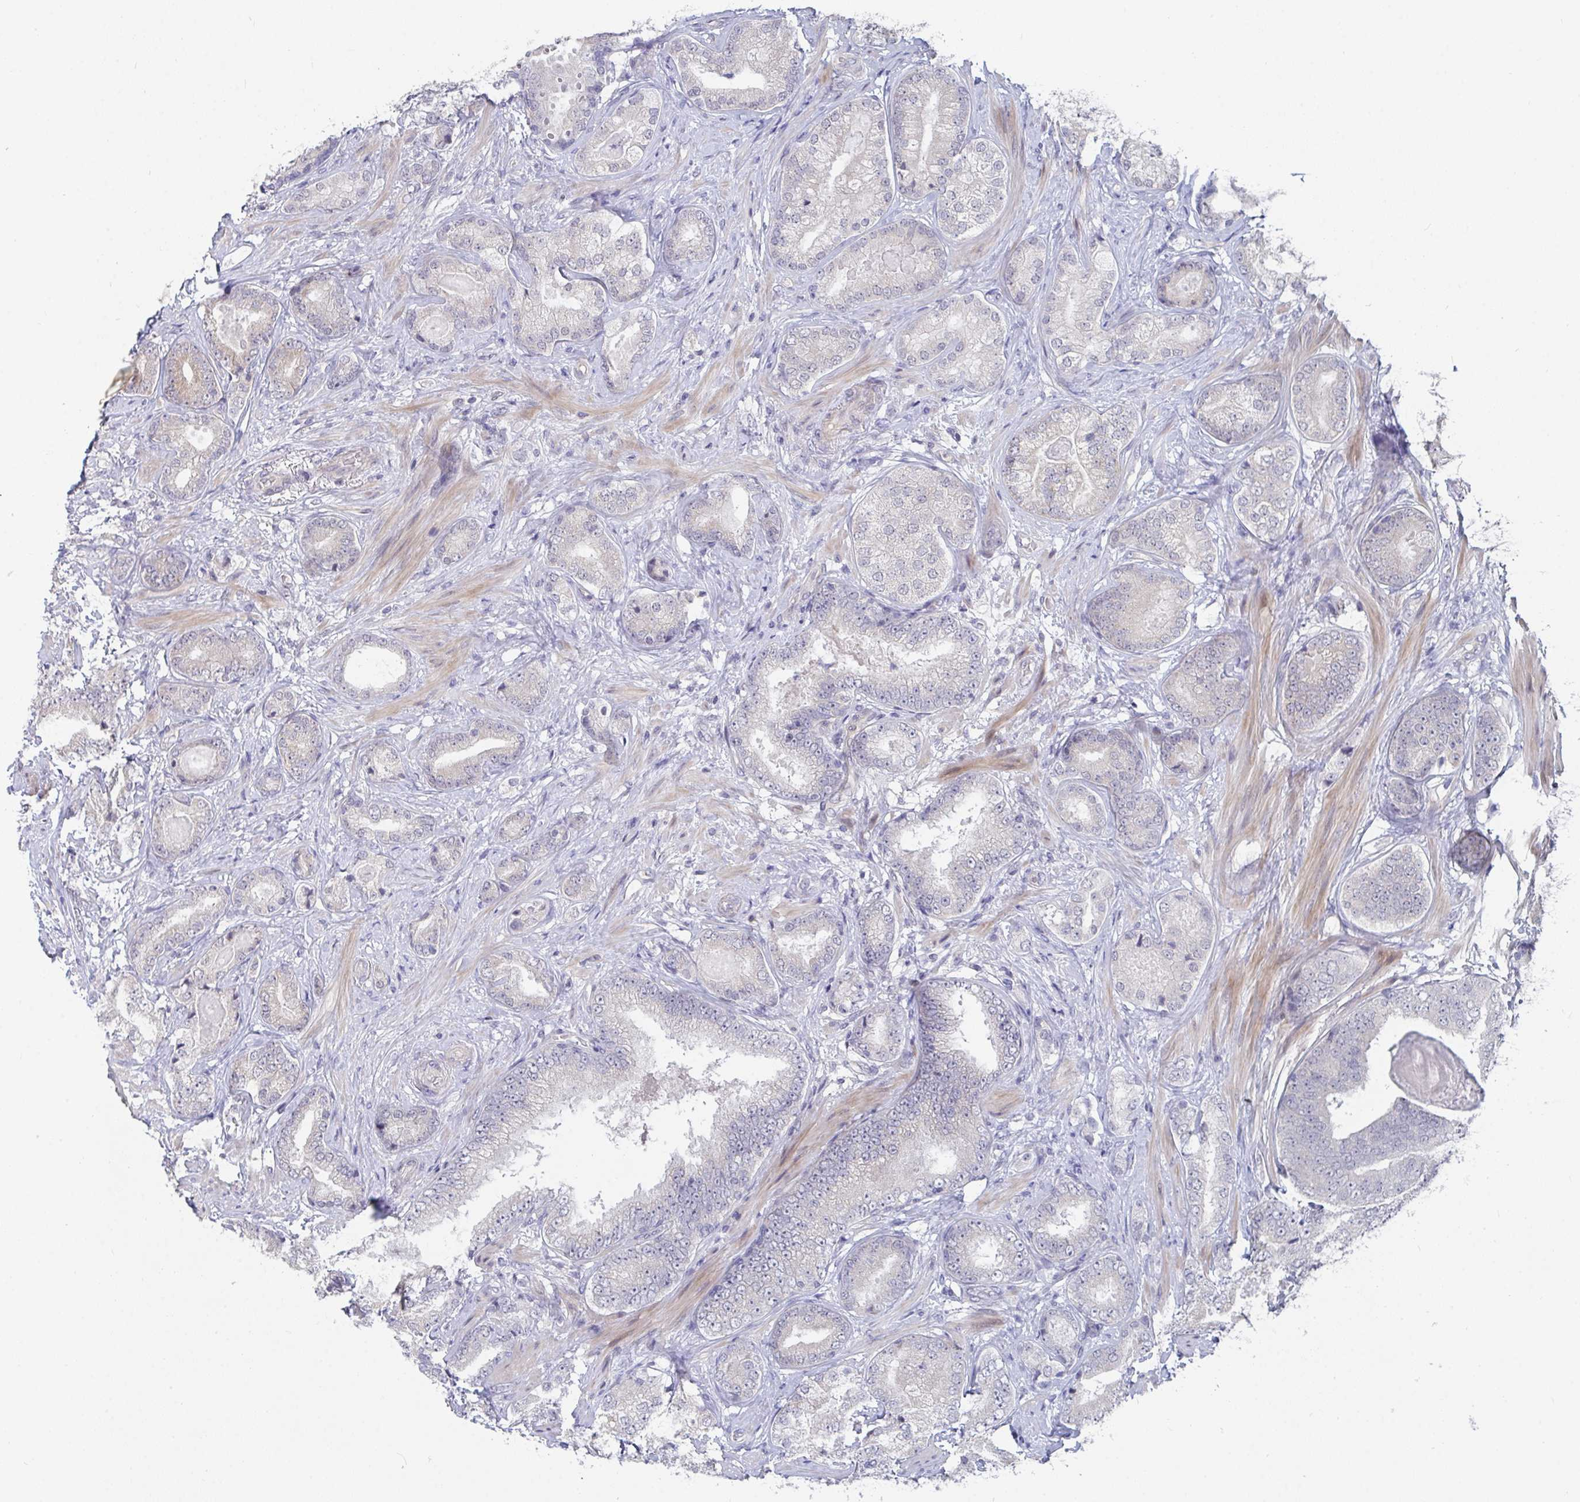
{"staining": {"intensity": "negative", "quantity": "none", "location": "none"}, "tissue": "prostate cancer", "cell_type": "Tumor cells", "image_type": "cancer", "snomed": [{"axis": "morphology", "description": "Adenocarcinoma, High grade"}, {"axis": "topography", "description": "Prostate"}], "caption": "A histopathology image of adenocarcinoma (high-grade) (prostate) stained for a protein exhibits no brown staining in tumor cells.", "gene": "FAM156B", "patient": {"sex": "male", "age": 62}}